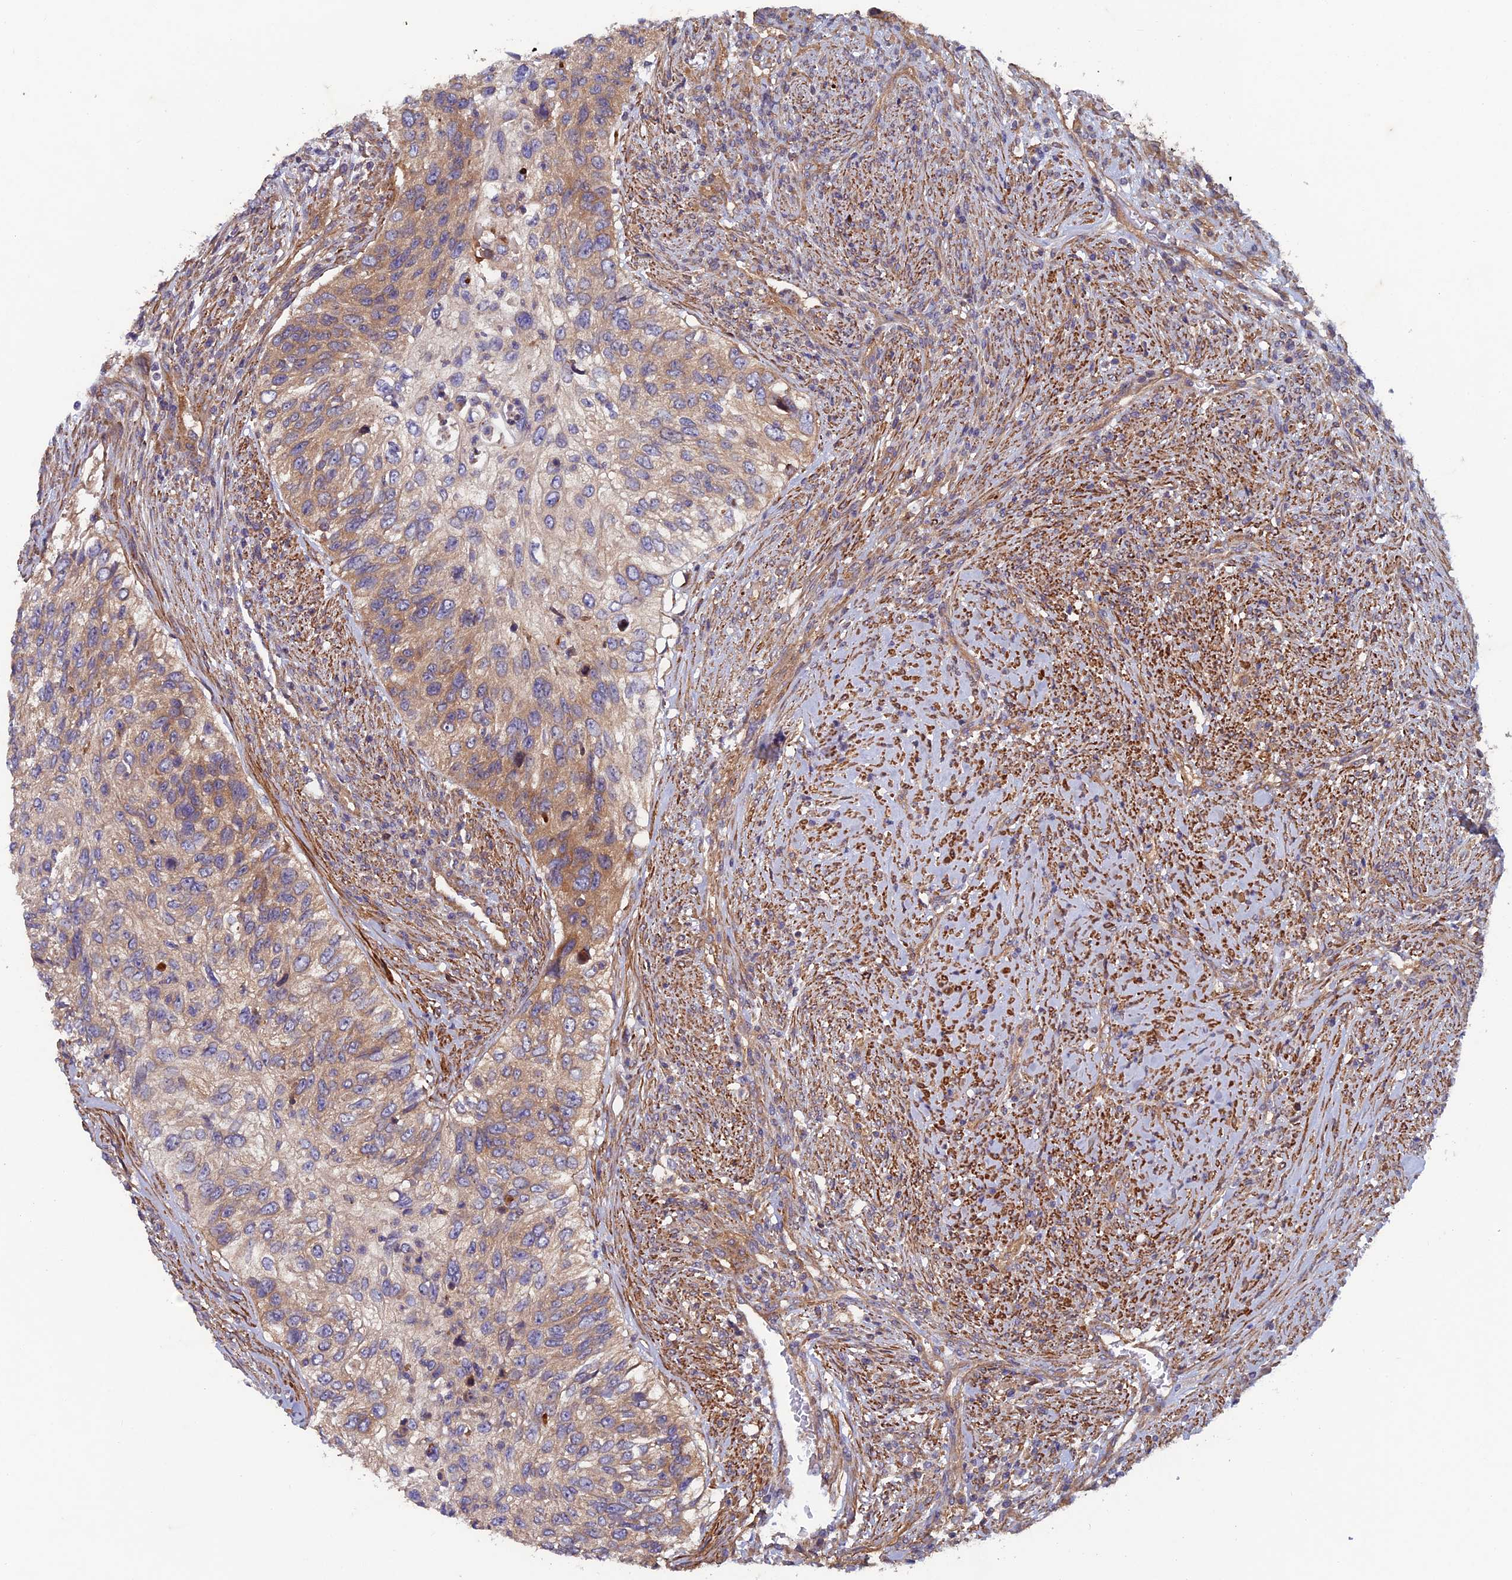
{"staining": {"intensity": "moderate", "quantity": ">75%", "location": "cytoplasmic/membranous"}, "tissue": "urothelial cancer", "cell_type": "Tumor cells", "image_type": "cancer", "snomed": [{"axis": "morphology", "description": "Urothelial carcinoma, High grade"}, {"axis": "topography", "description": "Urinary bladder"}], "caption": "Moderate cytoplasmic/membranous staining for a protein is present in about >75% of tumor cells of high-grade urothelial carcinoma using IHC.", "gene": "NCAPG", "patient": {"sex": "female", "age": 60}}